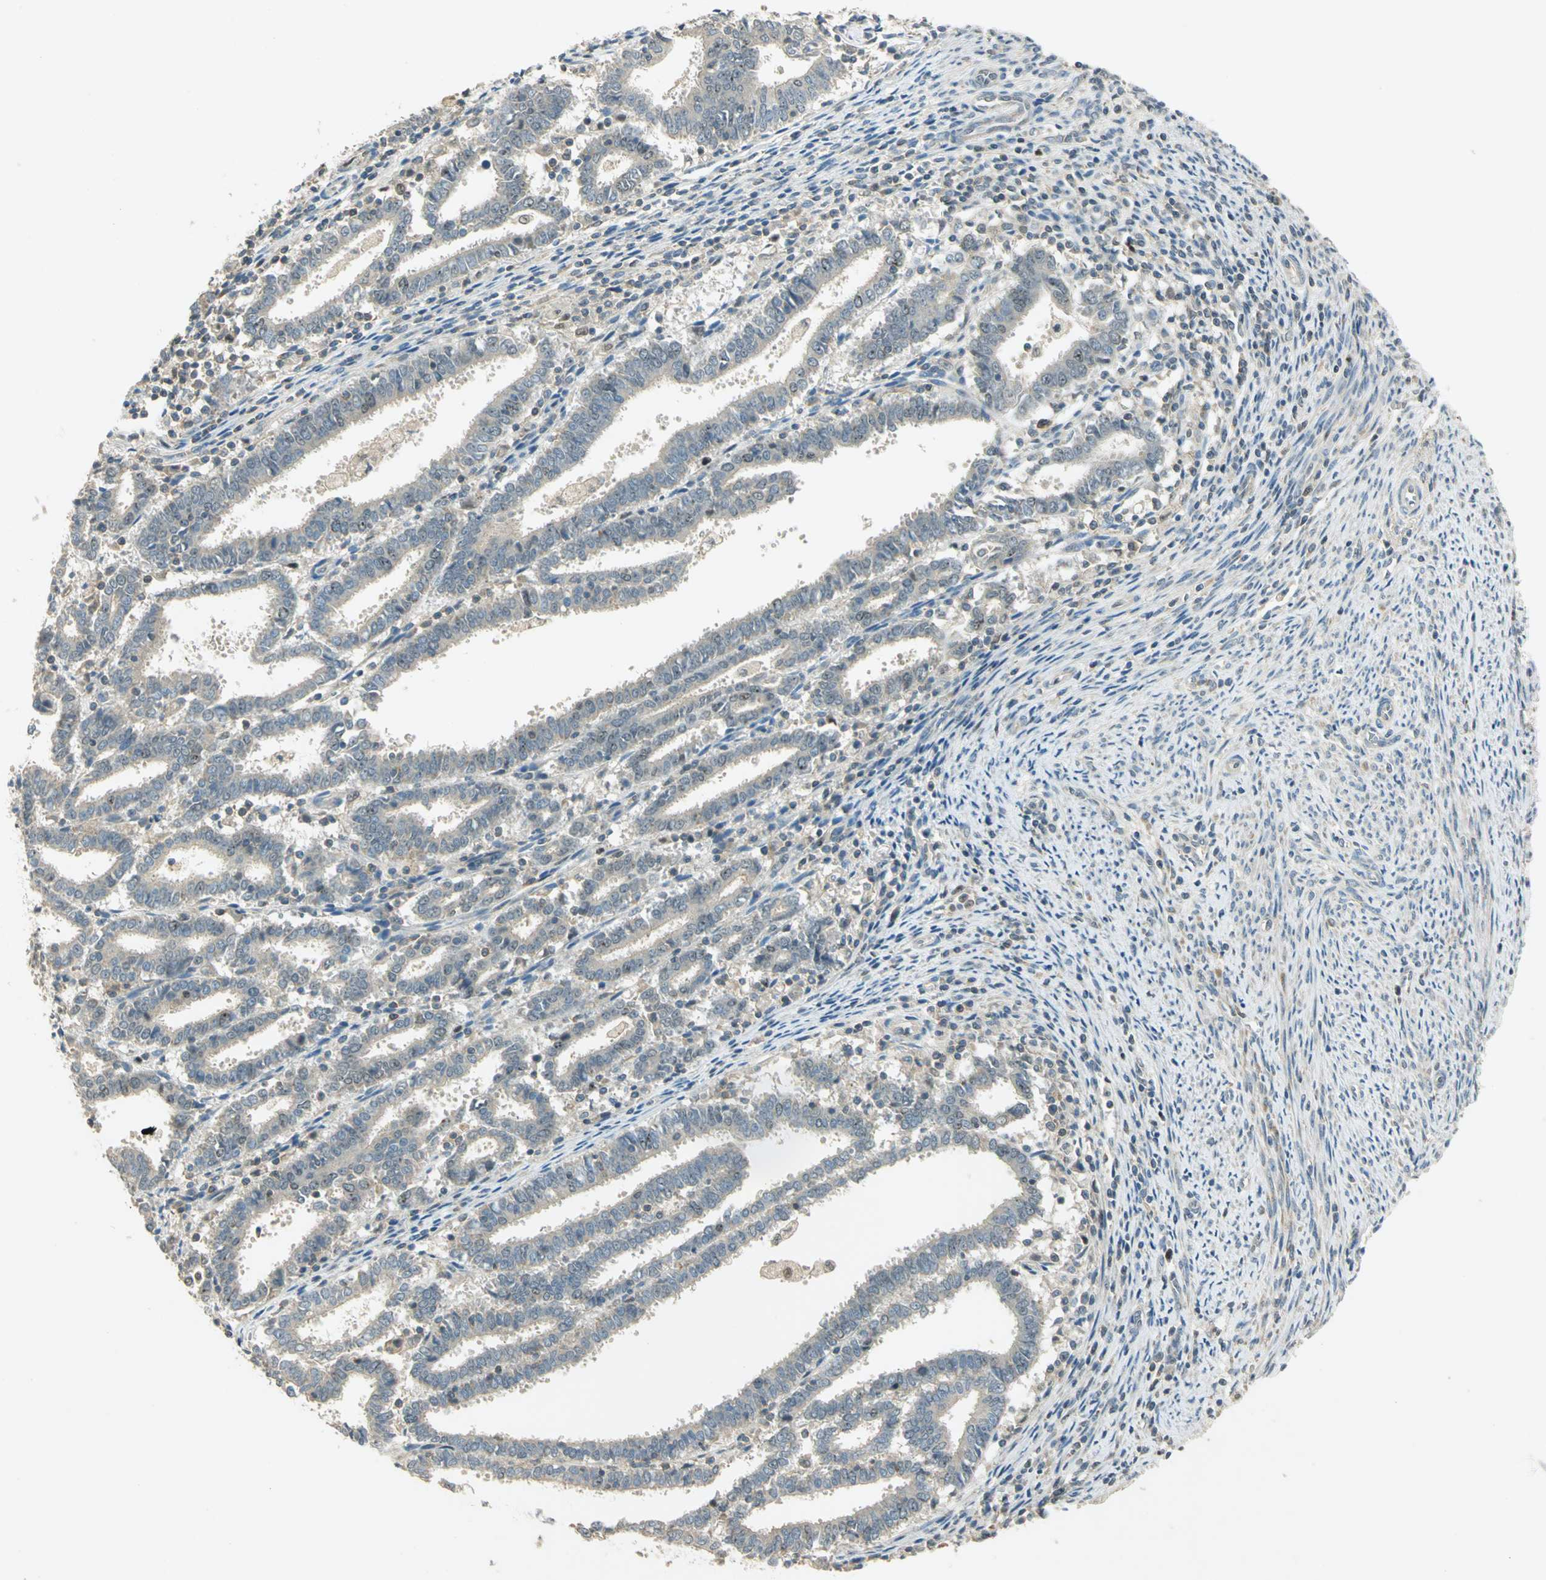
{"staining": {"intensity": "weak", "quantity": ">75%", "location": "cytoplasmic/membranous"}, "tissue": "endometrial cancer", "cell_type": "Tumor cells", "image_type": "cancer", "snomed": [{"axis": "morphology", "description": "Adenocarcinoma, NOS"}, {"axis": "topography", "description": "Uterus"}], "caption": "This histopathology image exhibits endometrial cancer stained with immunohistochemistry (IHC) to label a protein in brown. The cytoplasmic/membranous of tumor cells show weak positivity for the protein. Nuclei are counter-stained blue.", "gene": "BIRC2", "patient": {"sex": "female", "age": 83}}